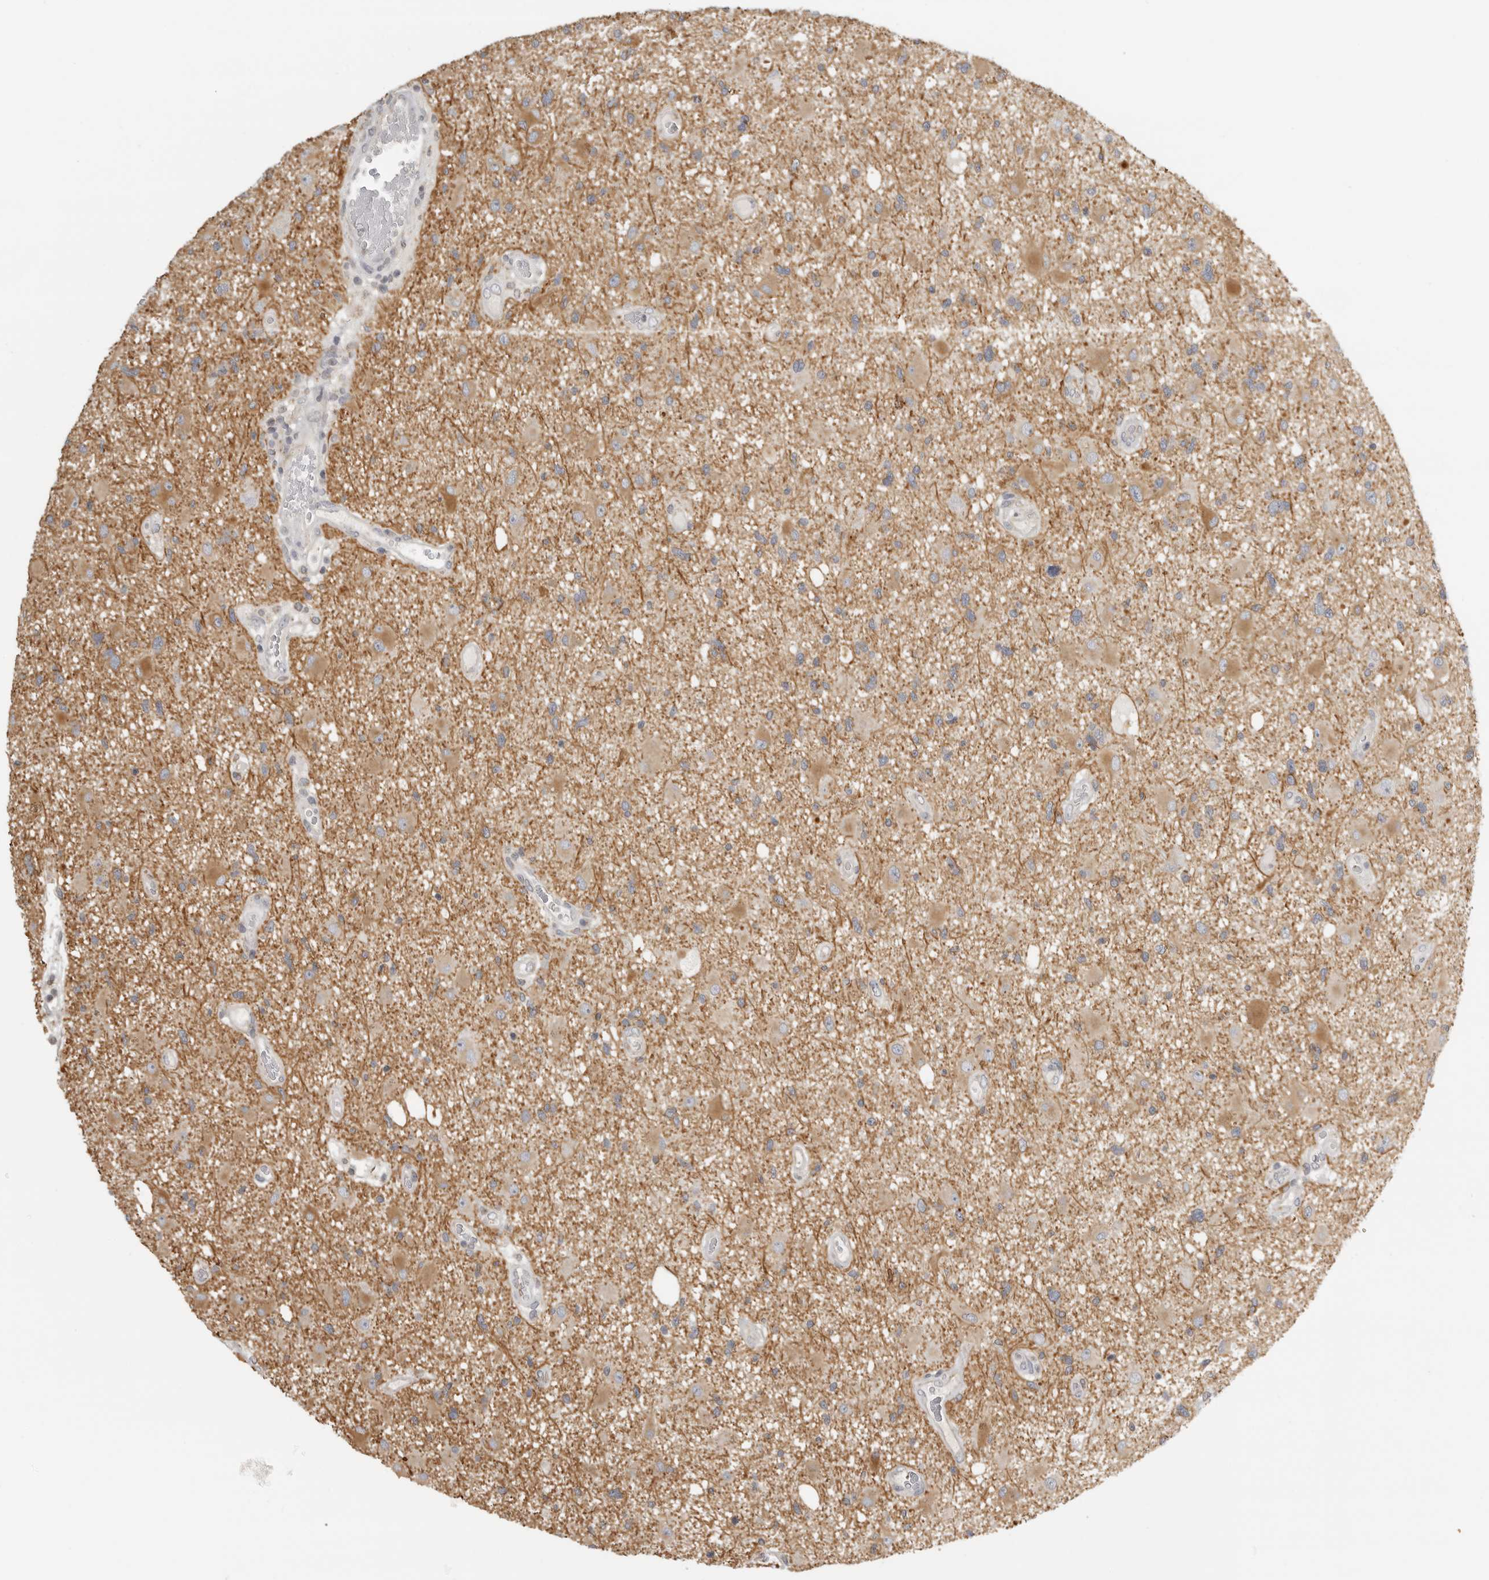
{"staining": {"intensity": "moderate", "quantity": "25%-75%", "location": "cytoplasmic/membranous"}, "tissue": "glioma", "cell_type": "Tumor cells", "image_type": "cancer", "snomed": [{"axis": "morphology", "description": "Glioma, malignant, High grade"}, {"axis": "topography", "description": "Brain"}], "caption": "Tumor cells show medium levels of moderate cytoplasmic/membranous positivity in approximately 25%-75% of cells in human glioma.", "gene": "RXFP3", "patient": {"sex": "male", "age": 33}}